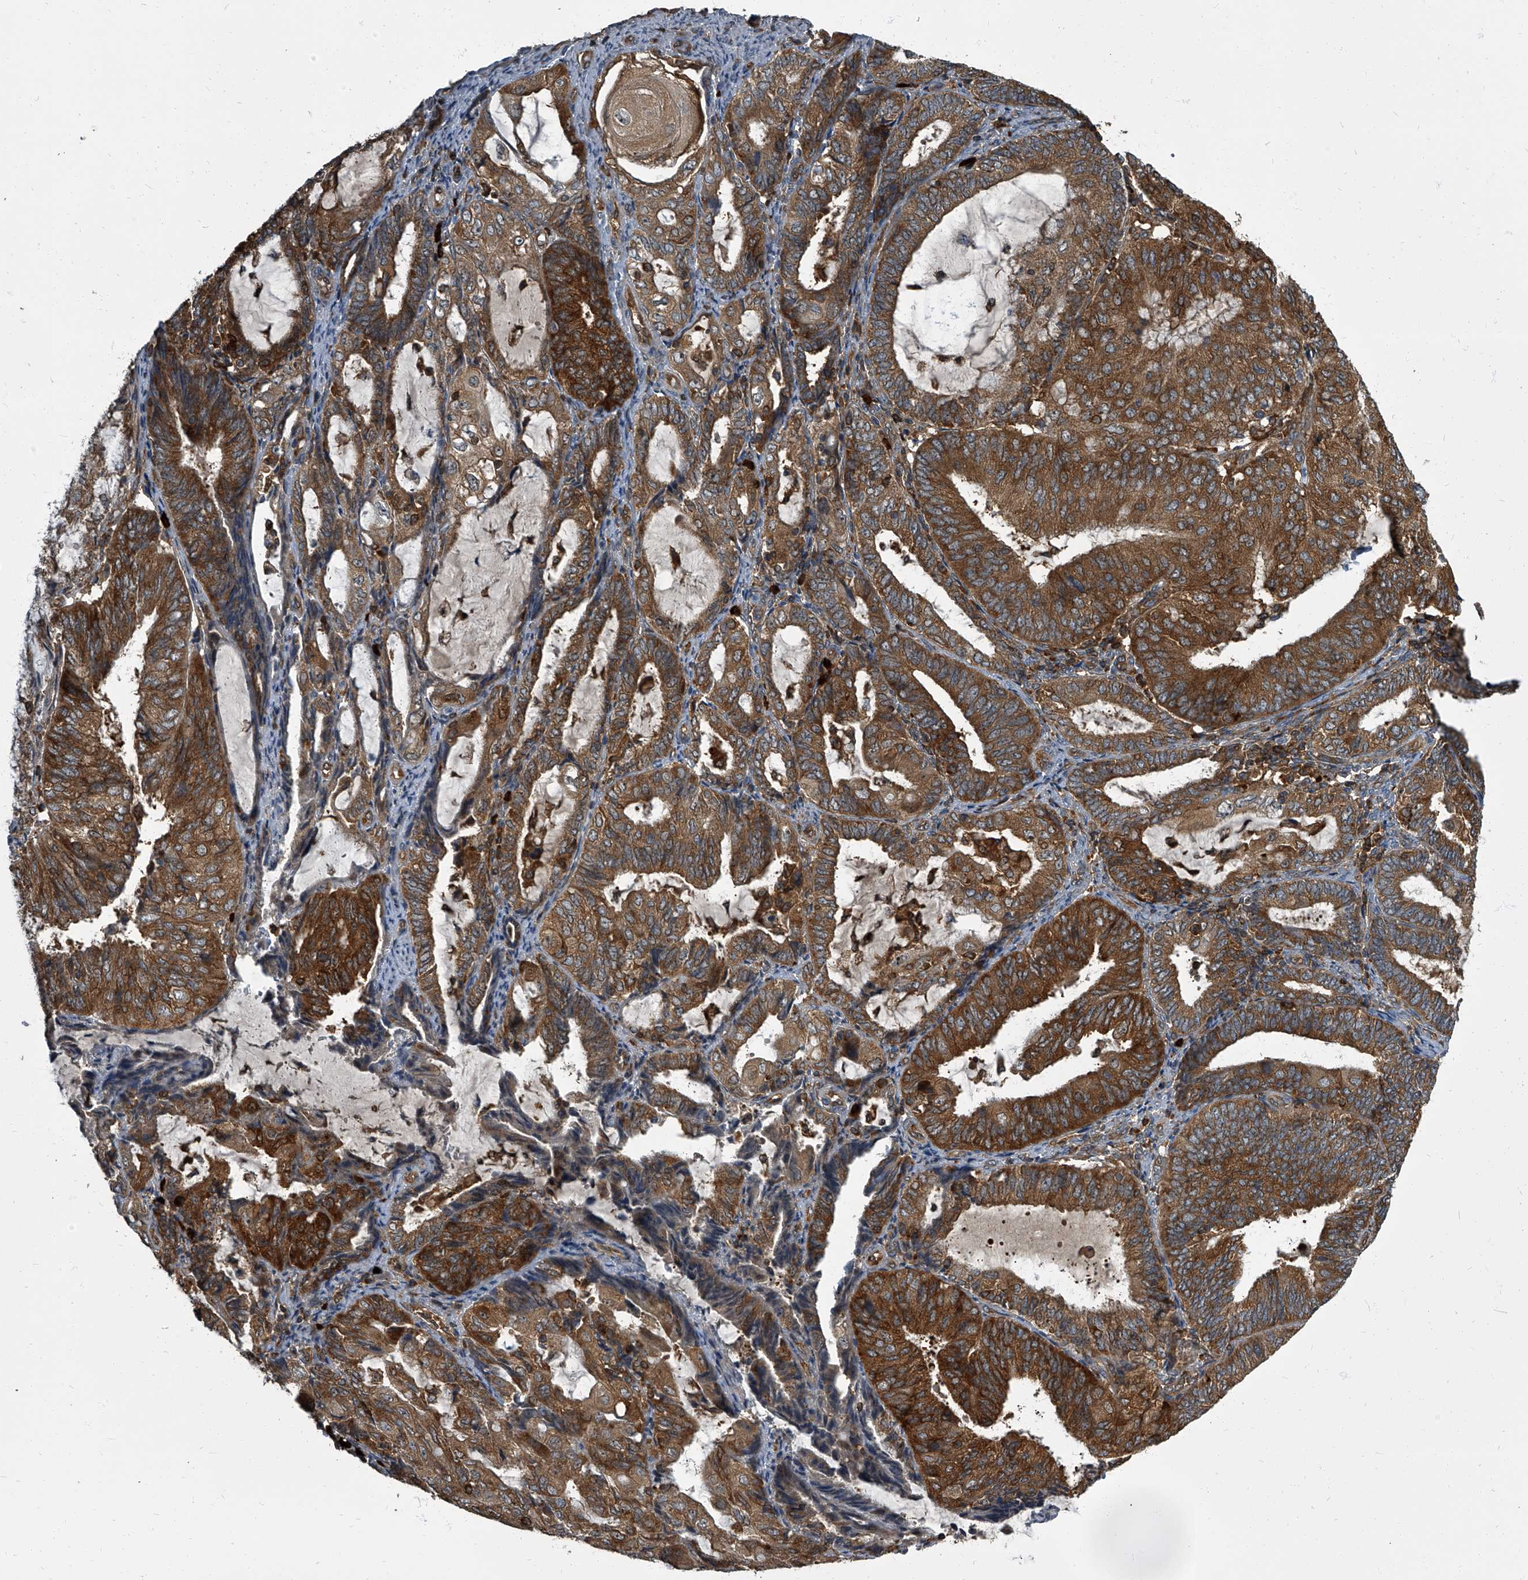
{"staining": {"intensity": "strong", "quantity": ">75%", "location": "cytoplasmic/membranous"}, "tissue": "endometrial cancer", "cell_type": "Tumor cells", "image_type": "cancer", "snomed": [{"axis": "morphology", "description": "Adenocarcinoma, NOS"}, {"axis": "topography", "description": "Endometrium"}], "caption": "An image of endometrial cancer stained for a protein shows strong cytoplasmic/membranous brown staining in tumor cells.", "gene": "CDV3", "patient": {"sex": "female", "age": 81}}